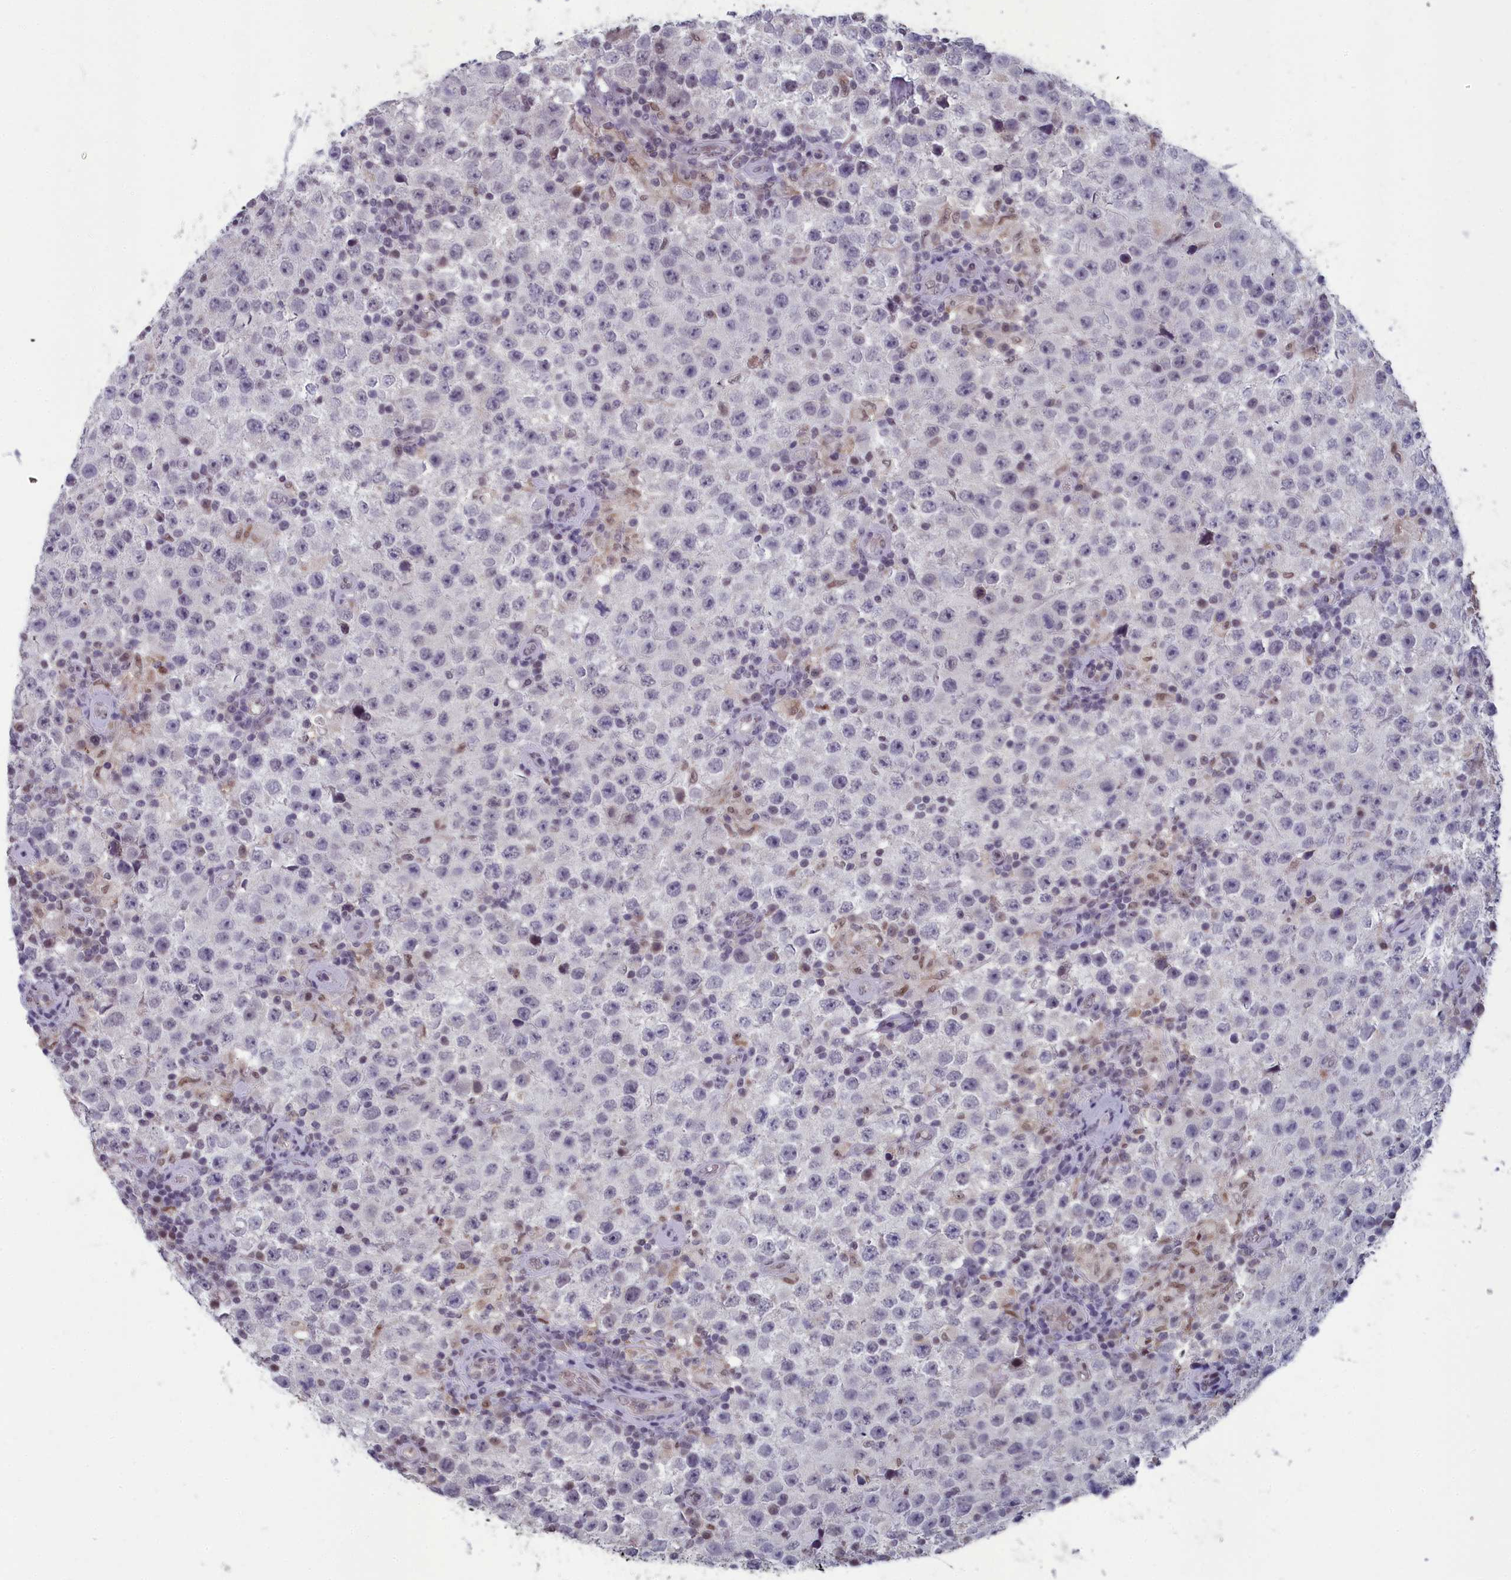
{"staining": {"intensity": "negative", "quantity": "none", "location": "none"}, "tissue": "testis cancer", "cell_type": "Tumor cells", "image_type": "cancer", "snomed": [{"axis": "morphology", "description": "Normal tissue, NOS"}, {"axis": "morphology", "description": "Urothelial carcinoma, High grade"}, {"axis": "morphology", "description": "Seminoma, NOS"}, {"axis": "morphology", "description": "Carcinoma, Embryonal, NOS"}, {"axis": "topography", "description": "Urinary bladder"}, {"axis": "topography", "description": "Testis"}], "caption": "IHC image of testis embryonal carcinoma stained for a protein (brown), which reveals no expression in tumor cells.", "gene": "MT-CO3", "patient": {"sex": "male", "age": 41}}